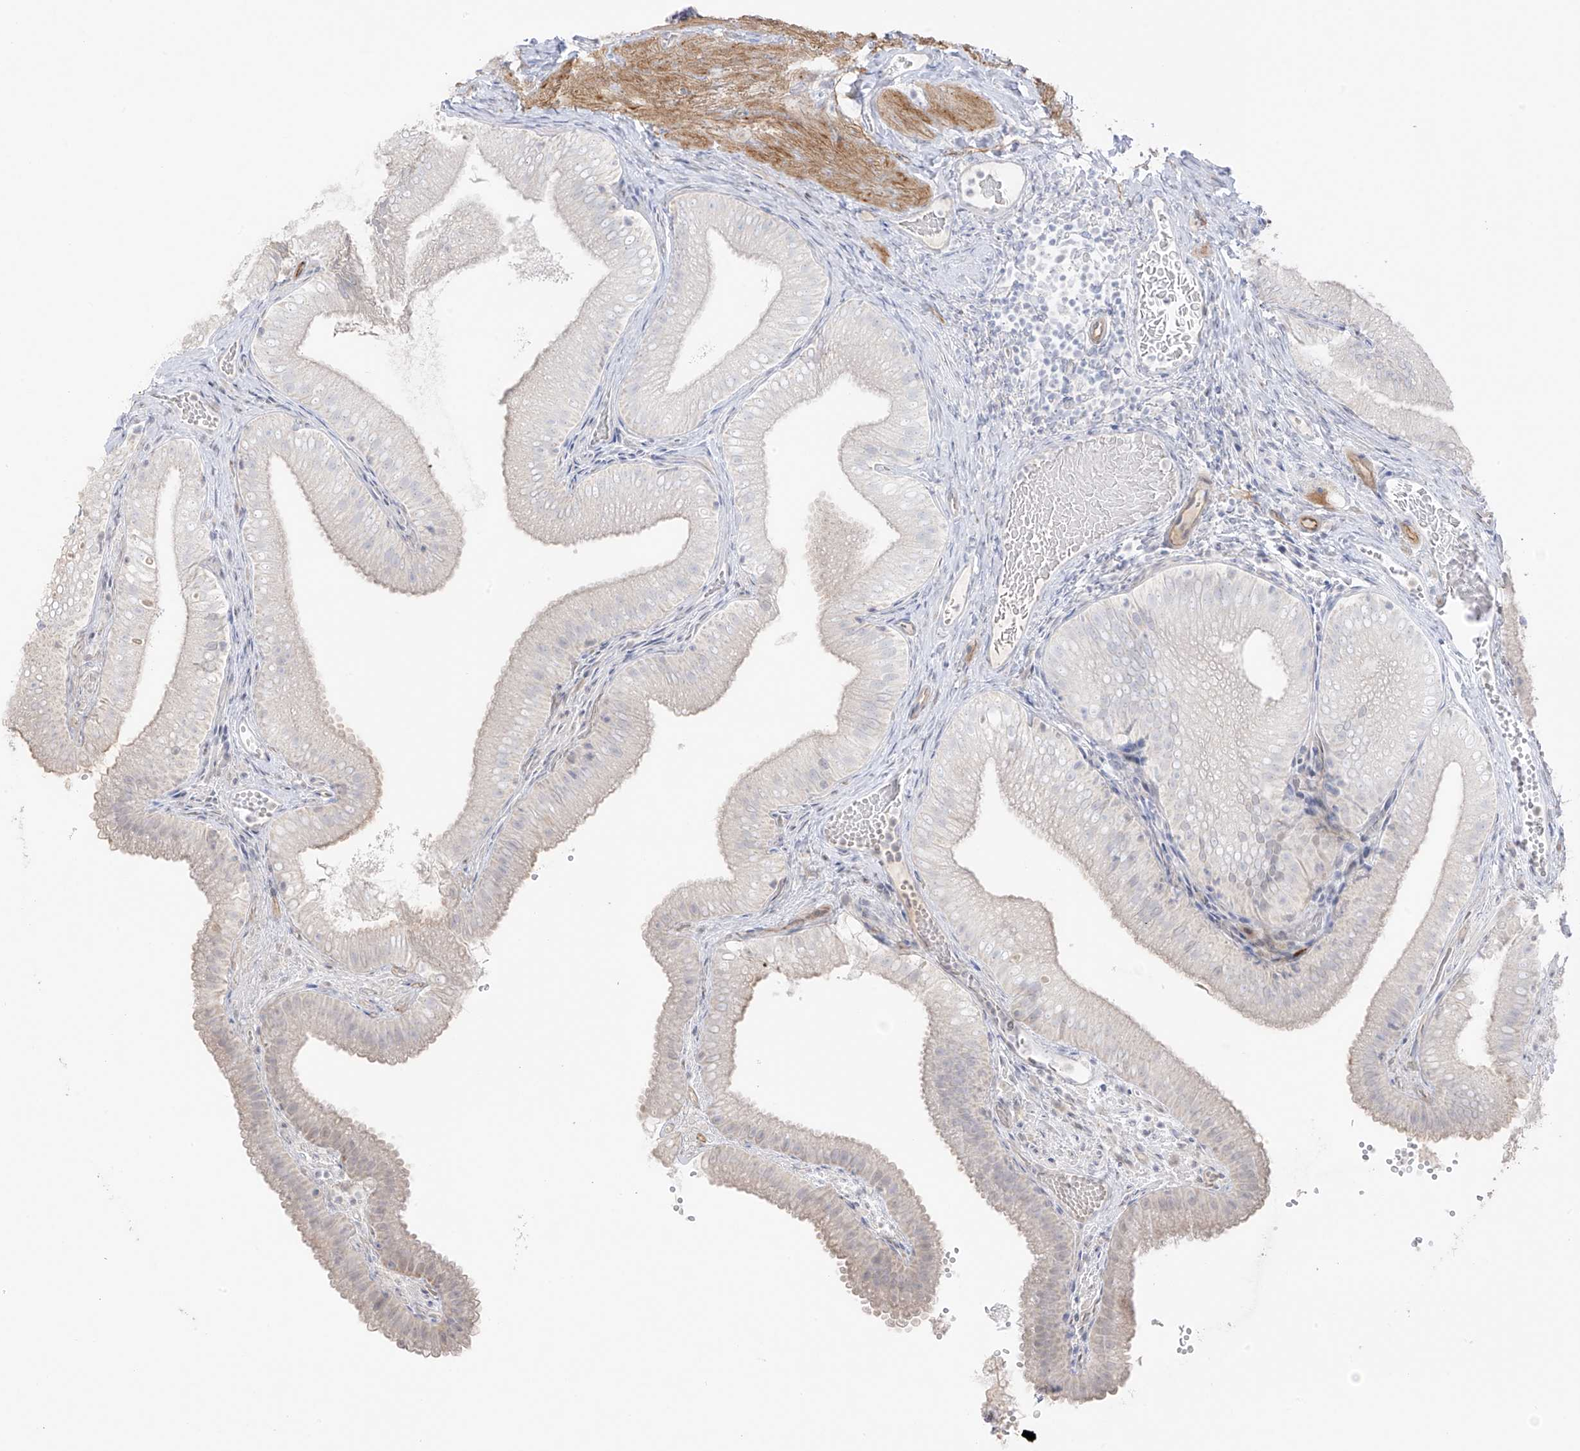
{"staining": {"intensity": "negative", "quantity": "none", "location": "none"}, "tissue": "gallbladder", "cell_type": "Glandular cells", "image_type": "normal", "snomed": [{"axis": "morphology", "description": "Normal tissue, NOS"}, {"axis": "topography", "description": "Gallbladder"}], "caption": "Protein analysis of unremarkable gallbladder exhibits no significant staining in glandular cells. Brightfield microscopy of immunohistochemistry stained with DAB (3,3'-diaminobenzidine) (brown) and hematoxylin (blue), captured at high magnification.", "gene": "C11orf87", "patient": {"sex": "female", "age": 30}}